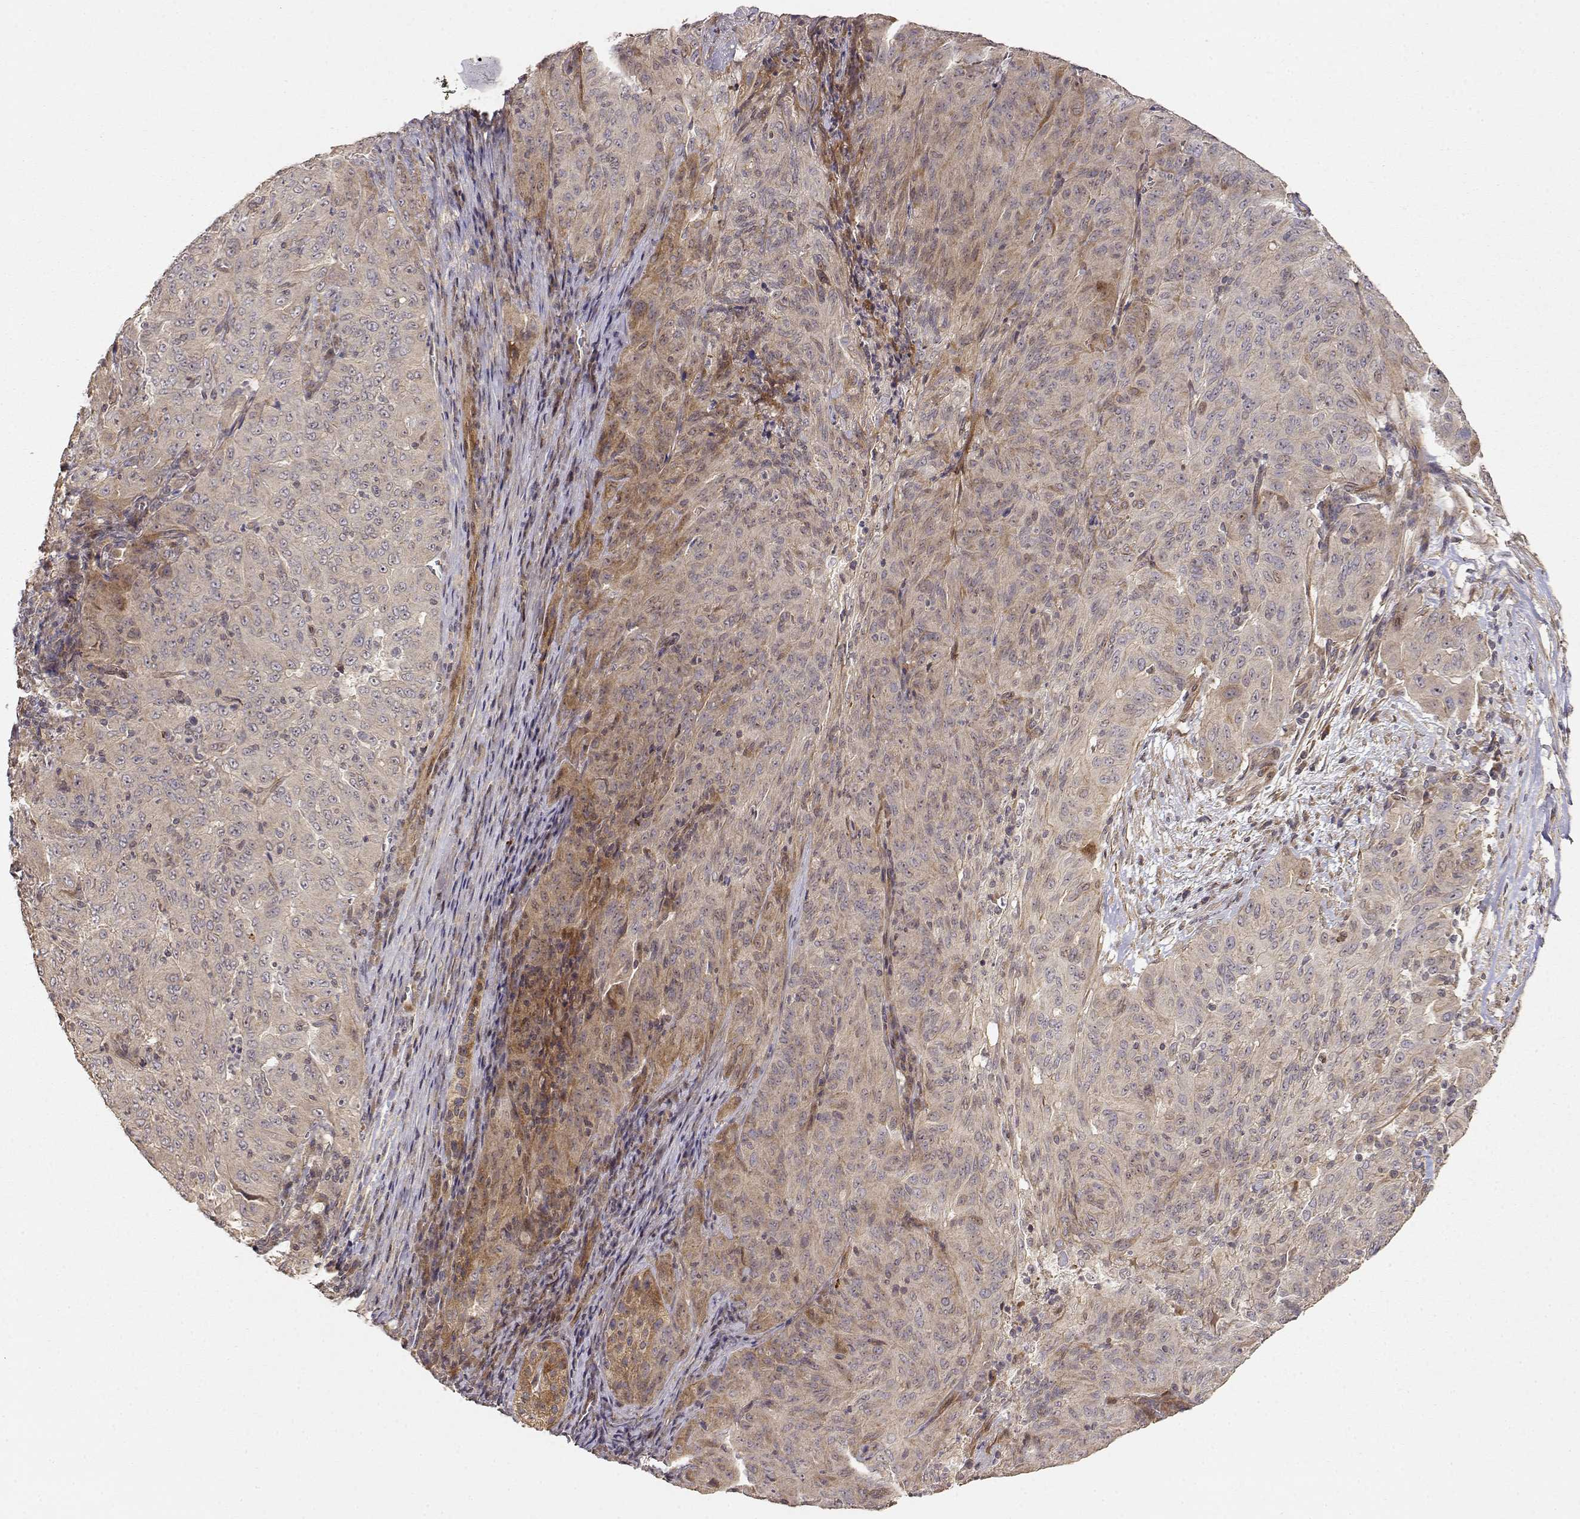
{"staining": {"intensity": "weak", "quantity": ">75%", "location": "cytoplasmic/membranous"}, "tissue": "pancreatic cancer", "cell_type": "Tumor cells", "image_type": "cancer", "snomed": [{"axis": "morphology", "description": "Adenocarcinoma, NOS"}, {"axis": "topography", "description": "Pancreas"}], "caption": "High-magnification brightfield microscopy of pancreatic adenocarcinoma stained with DAB (3,3'-diaminobenzidine) (brown) and counterstained with hematoxylin (blue). tumor cells exhibit weak cytoplasmic/membranous expression is seen in approximately>75% of cells.", "gene": "PICK1", "patient": {"sex": "male", "age": 63}}